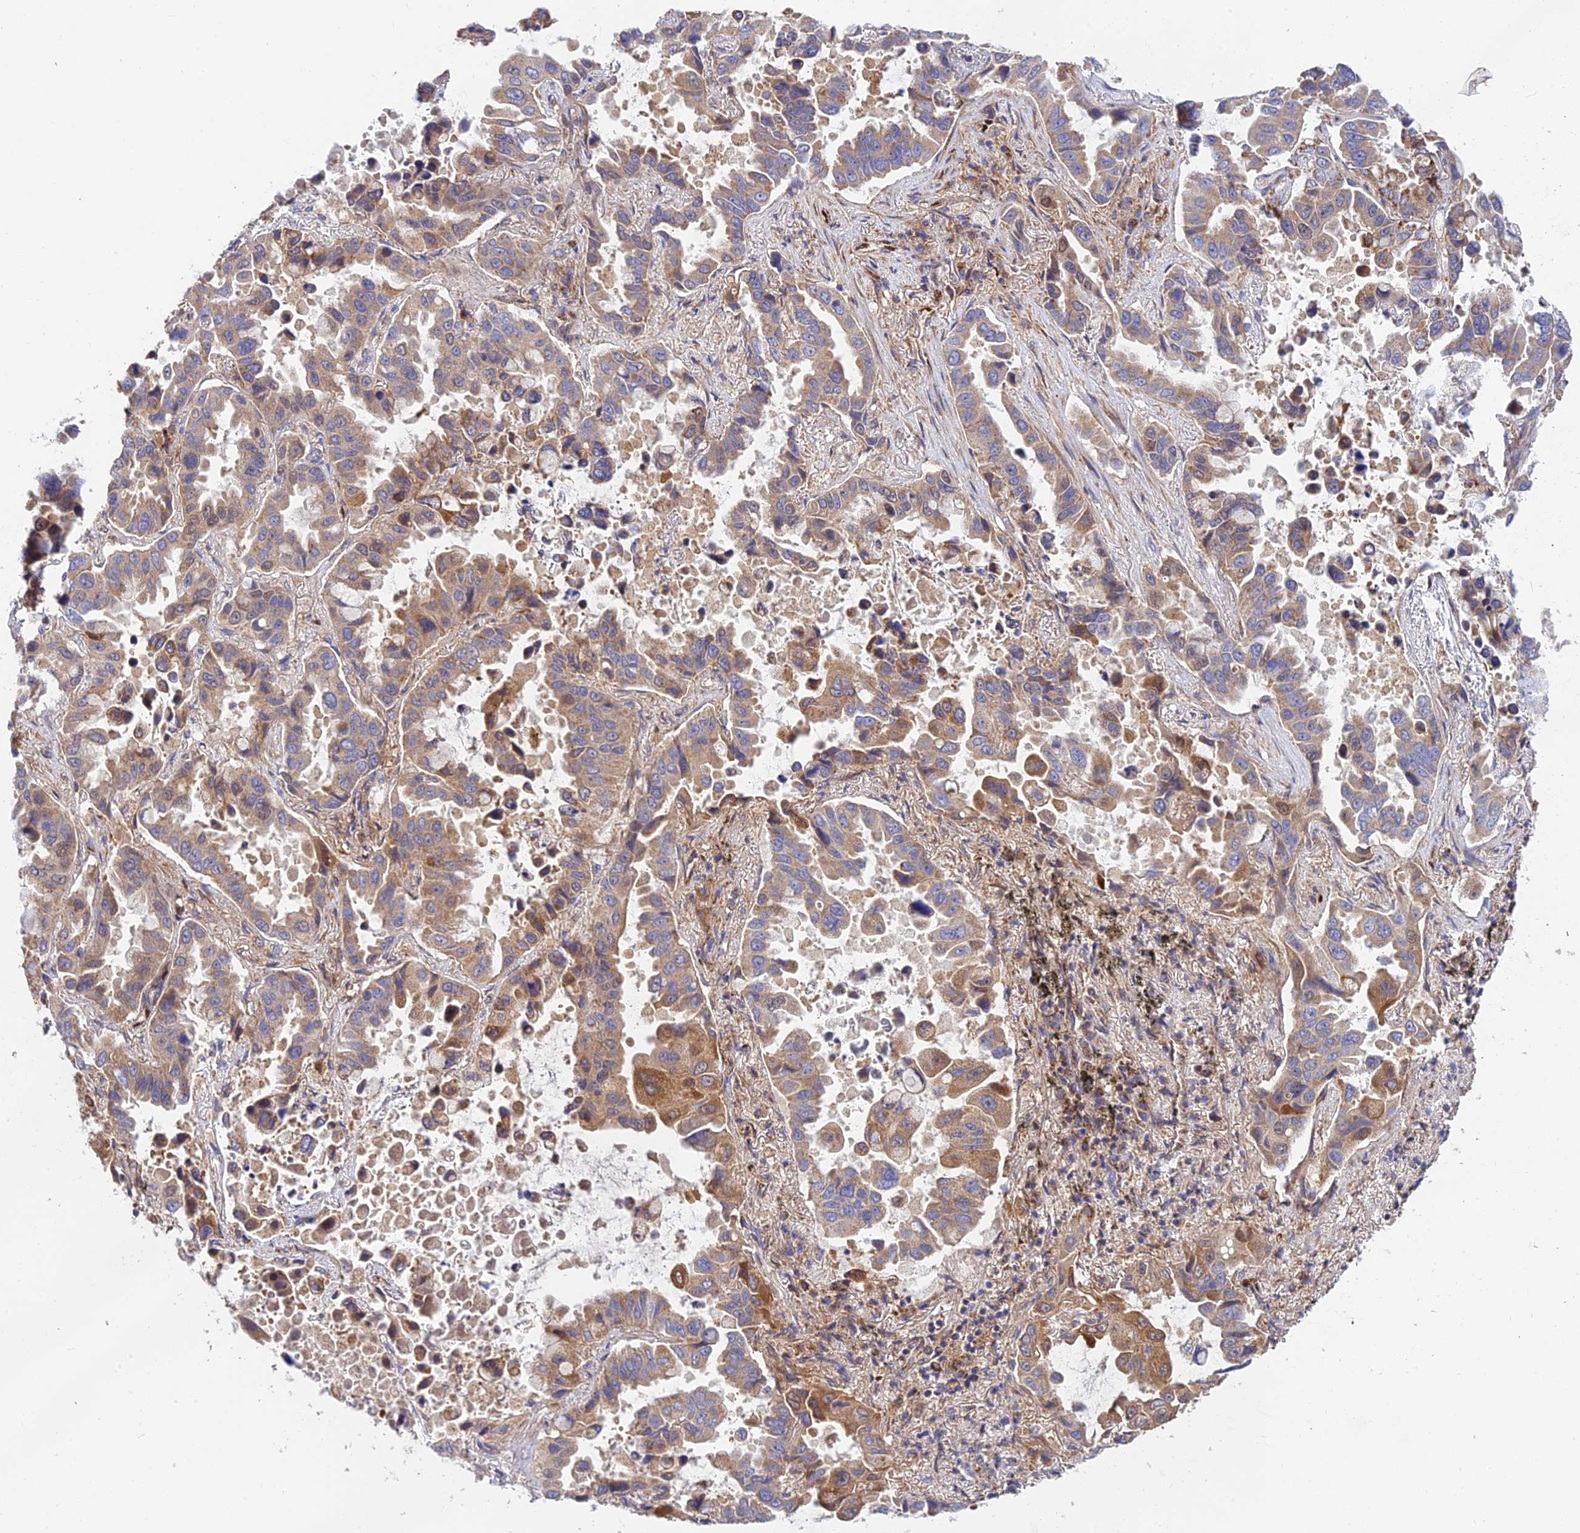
{"staining": {"intensity": "moderate", "quantity": ">75%", "location": "cytoplasmic/membranous"}, "tissue": "lung cancer", "cell_type": "Tumor cells", "image_type": "cancer", "snomed": [{"axis": "morphology", "description": "Adenocarcinoma, NOS"}, {"axis": "topography", "description": "Lung"}], "caption": "Protein staining of lung cancer tissue shows moderate cytoplasmic/membranous staining in approximately >75% of tumor cells. The staining was performed using DAB, with brown indicating positive protein expression. Nuclei are stained blue with hematoxylin.", "gene": "PODNL1", "patient": {"sex": "male", "age": 64}}